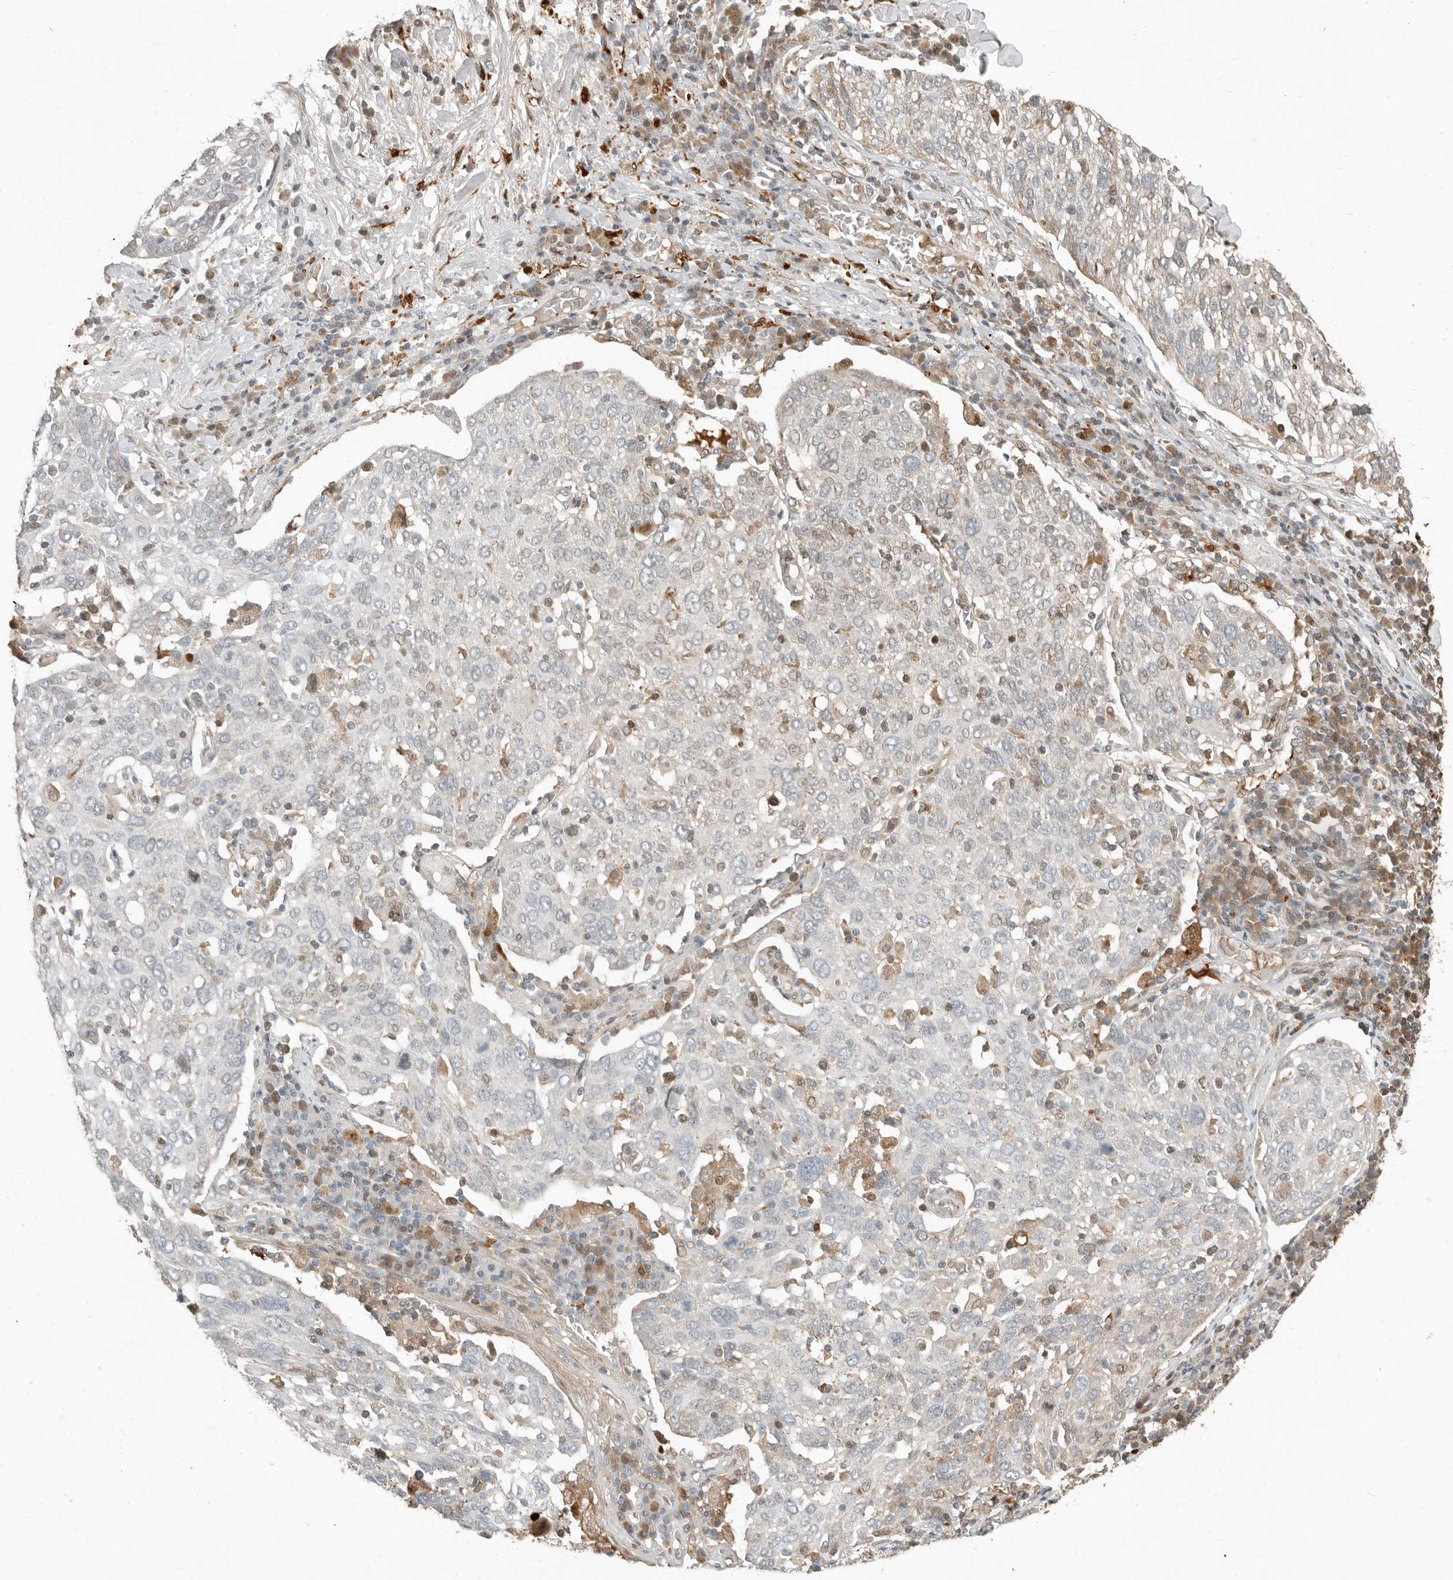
{"staining": {"intensity": "negative", "quantity": "none", "location": "none"}, "tissue": "lung cancer", "cell_type": "Tumor cells", "image_type": "cancer", "snomed": [{"axis": "morphology", "description": "Squamous cell carcinoma, NOS"}, {"axis": "topography", "description": "Lung"}], "caption": "IHC image of neoplastic tissue: squamous cell carcinoma (lung) stained with DAB shows no significant protein expression in tumor cells. (Brightfield microscopy of DAB (3,3'-diaminobenzidine) IHC at high magnification).", "gene": "KLHL38", "patient": {"sex": "male", "age": 65}}